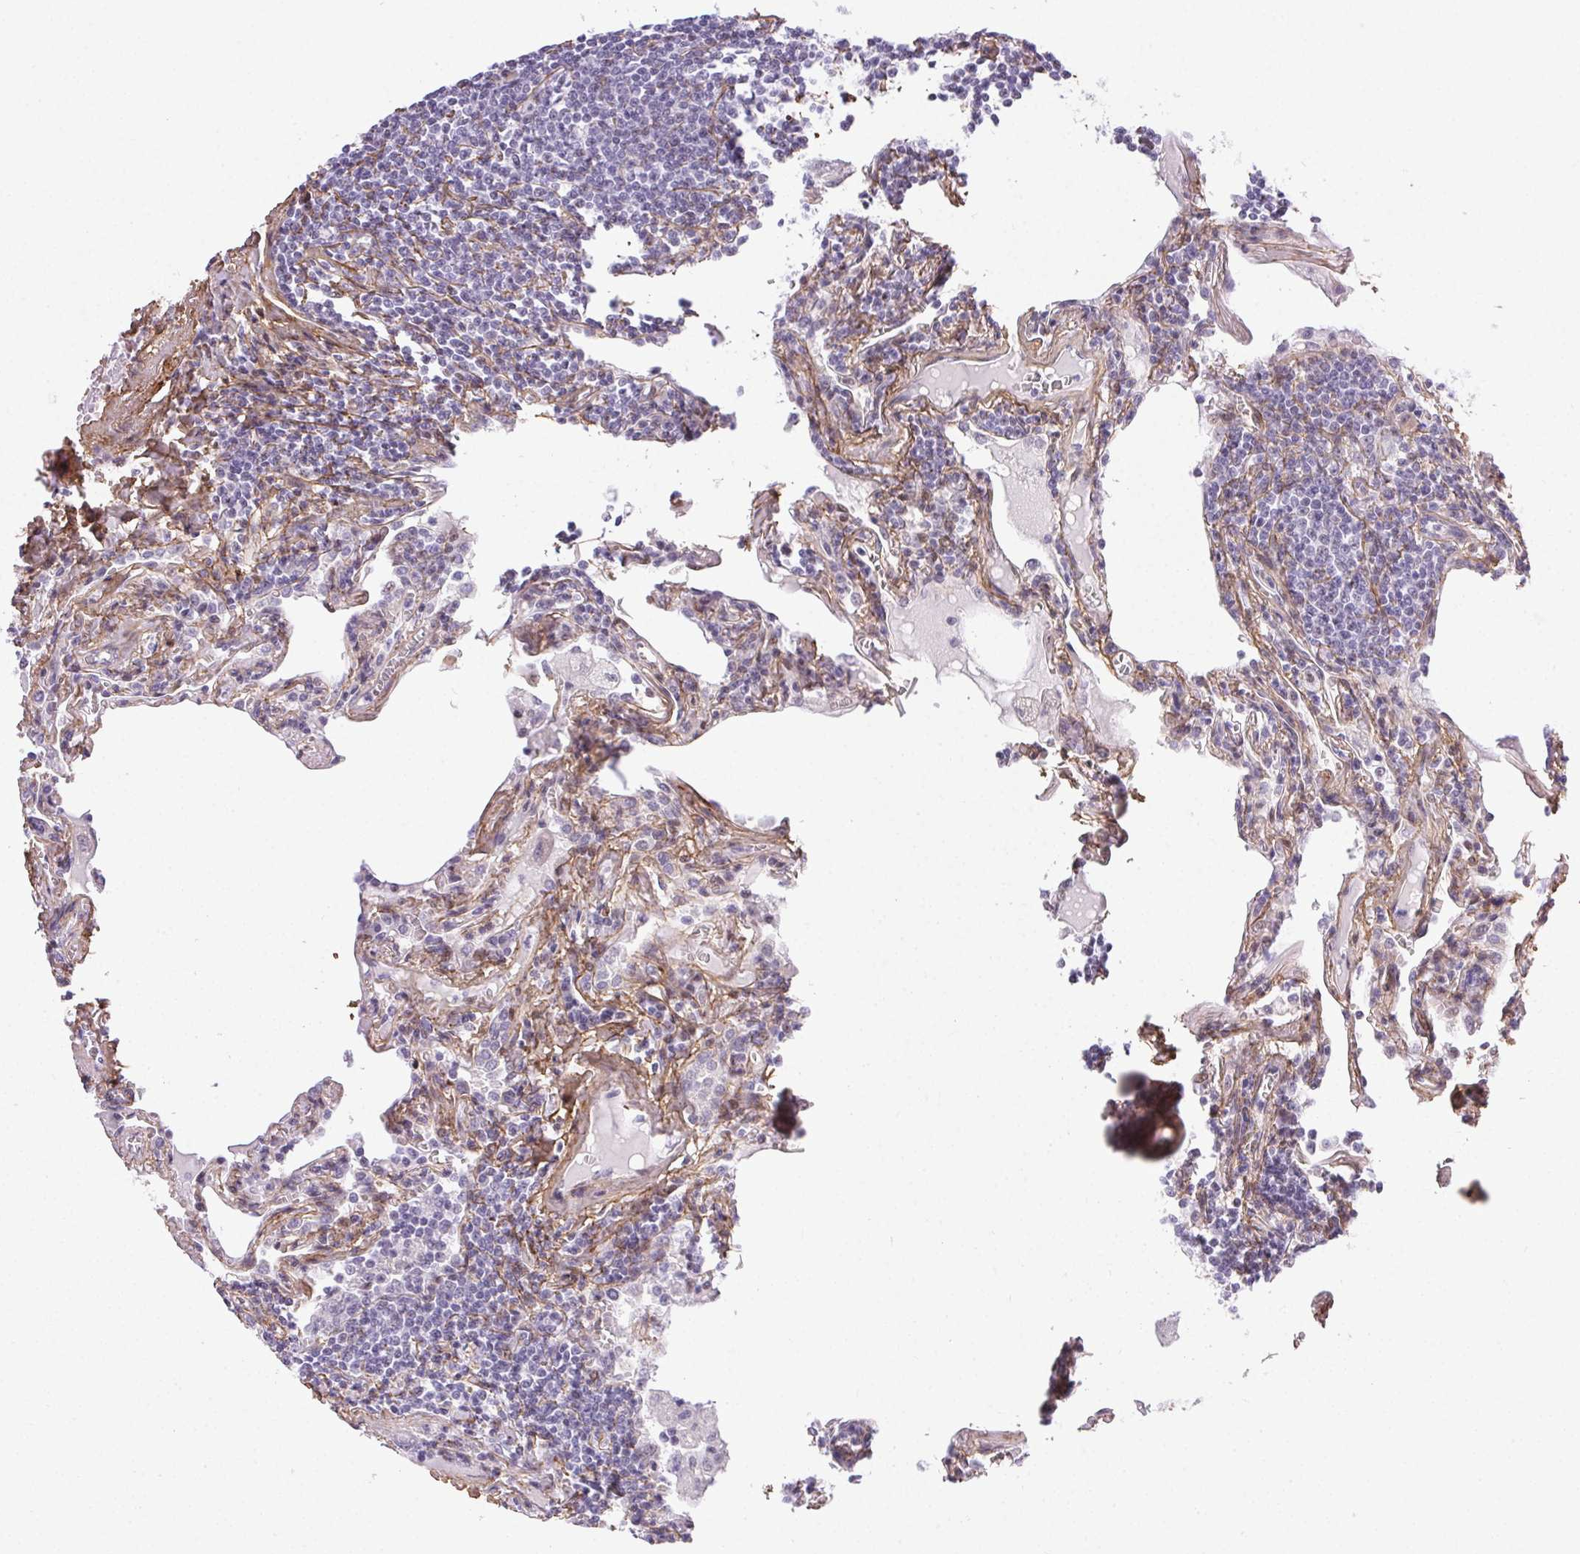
{"staining": {"intensity": "negative", "quantity": "none", "location": "none"}, "tissue": "lymphoma", "cell_type": "Tumor cells", "image_type": "cancer", "snomed": [{"axis": "morphology", "description": "Malignant lymphoma, non-Hodgkin's type, Low grade"}, {"axis": "topography", "description": "Lung"}], "caption": "The photomicrograph displays no staining of tumor cells in low-grade malignant lymphoma, non-Hodgkin's type.", "gene": "PDZD2", "patient": {"sex": "female", "age": 71}}